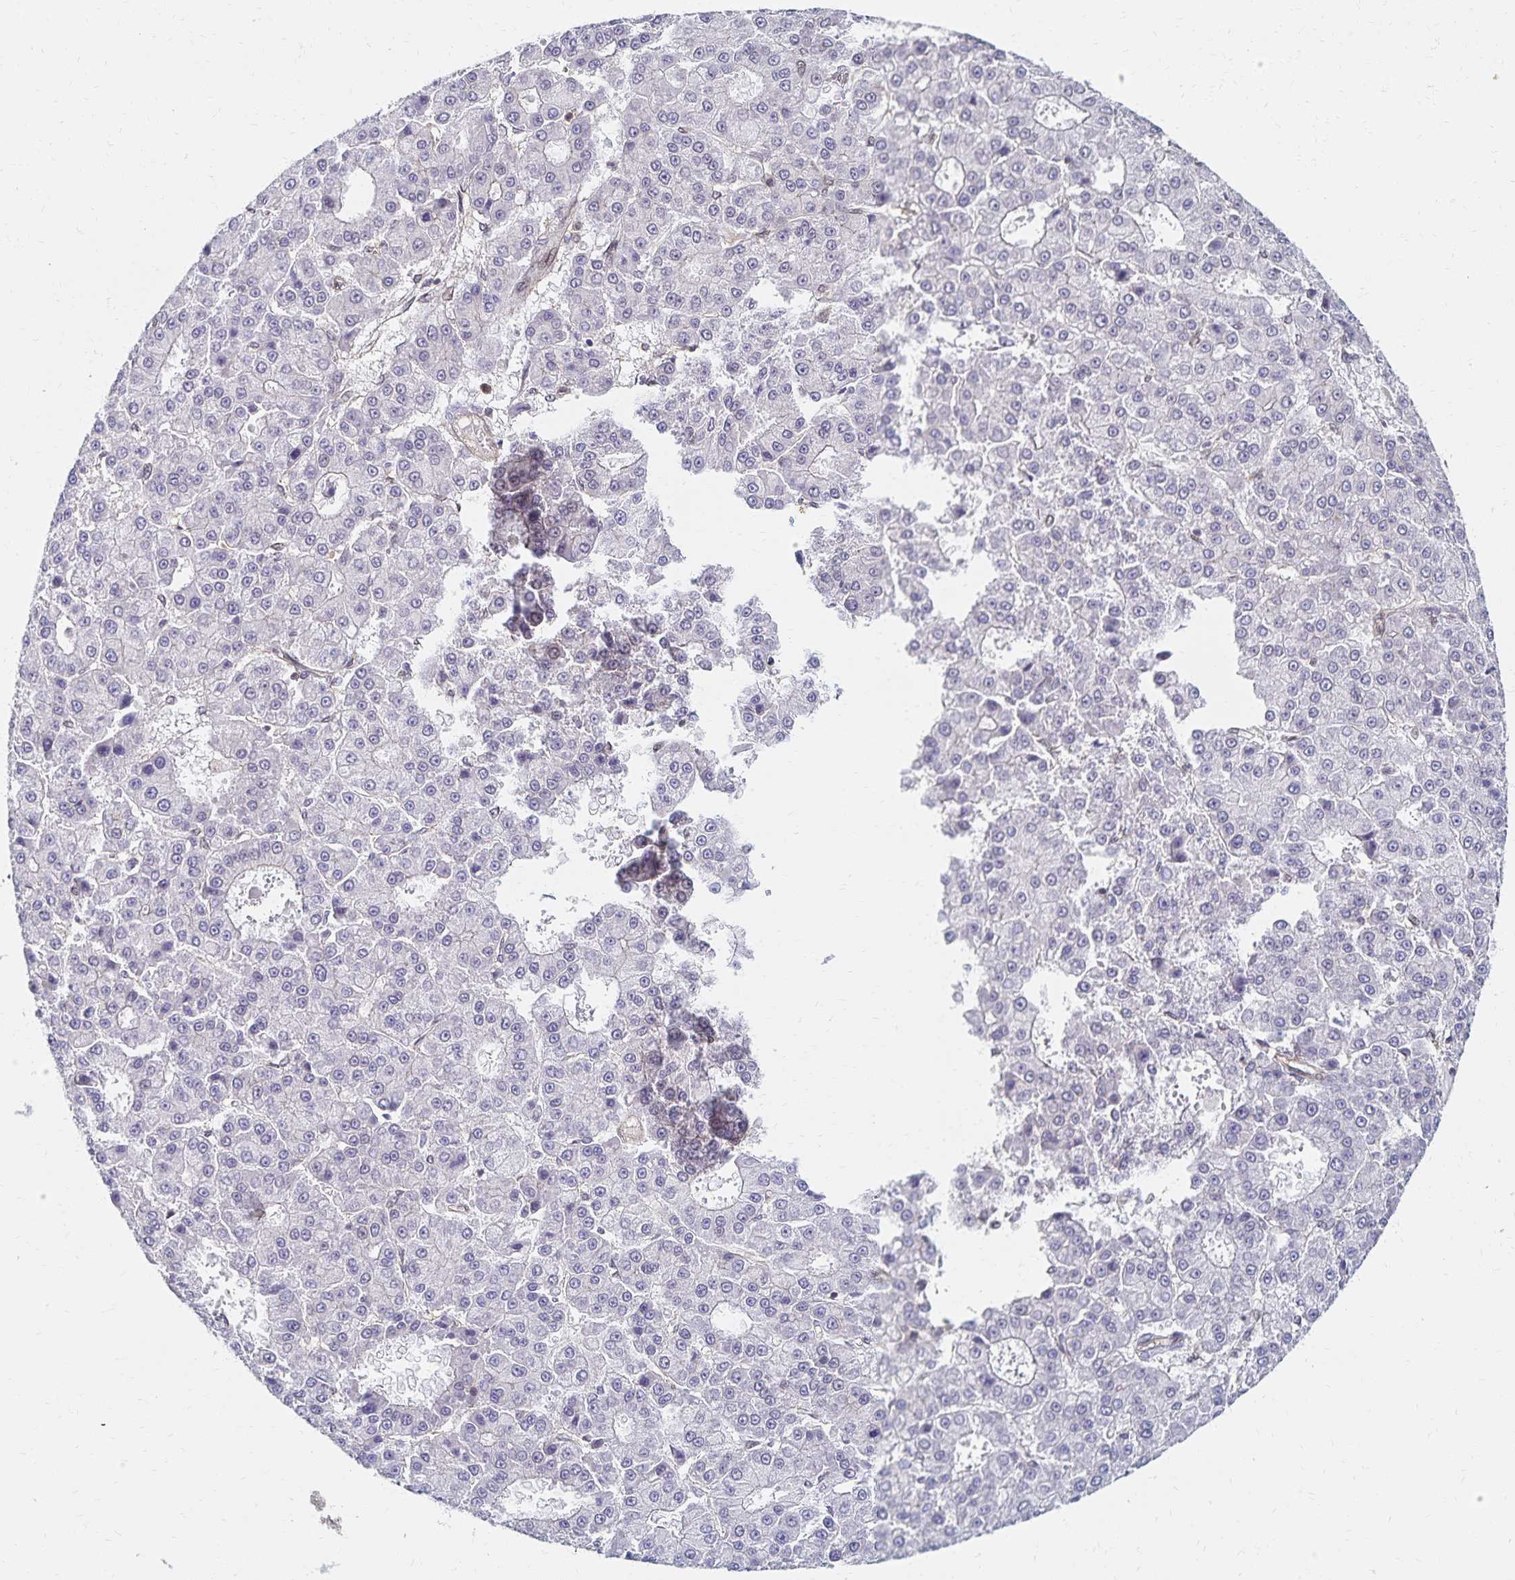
{"staining": {"intensity": "negative", "quantity": "none", "location": "none"}, "tissue": "liver cancer", "cell_type": "Tumor cells", "image_type": "cancer", "snomed": [{"axis": "morphology", "description": "Carcinoma, Hepatocellular, NOS"}, {"axis": "topography", "description": "Liver"}], "caption": "High power microscopy photomicrograph of an immunohistochemistry photomicrograph of liver cancer (hepatocellular carcinoma), revealing no significant staining in tumor cells.", "gene": "RAB9B", "patient": {"sex": "male", "age": 70}}